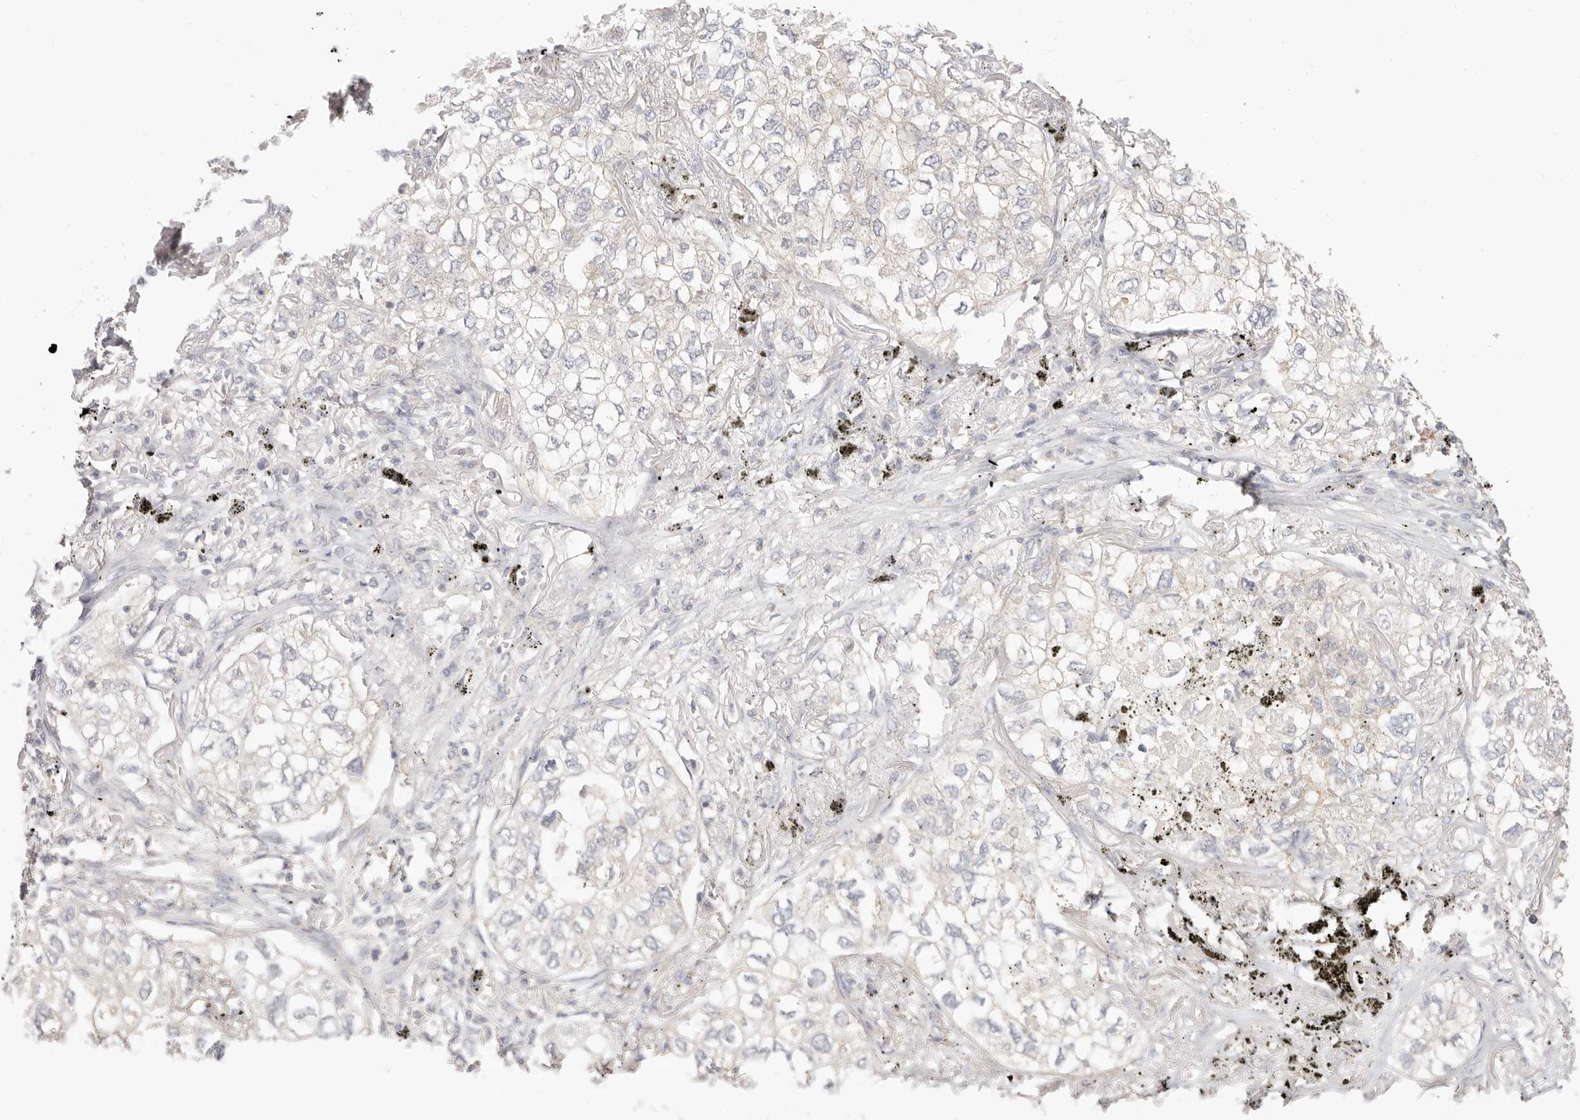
{"staining": {"intensity": "negative", "quantity": "none", "location": "none"}, "tissue": "lung cancer", "cell_type": "Tumor cells", "image_type": "cancer", "snomed": [{"axis": "morphology", "description": "Adenocarcinoma, NOS"}, {"axis": "topography", "description": "Lung"}], "caption": "Immunohistochemistry histopathology image of human lung cancer stained for a protein (brown), which demonstrates no staining in tumor cells. The staining is performed using DAB (3,3'-diaminobenzidine) brown chromogen with nuclei counter-stained in using hematoxylin.", "gene": "DTNBP1", "patient": {"sex": "male", "age": 65}}